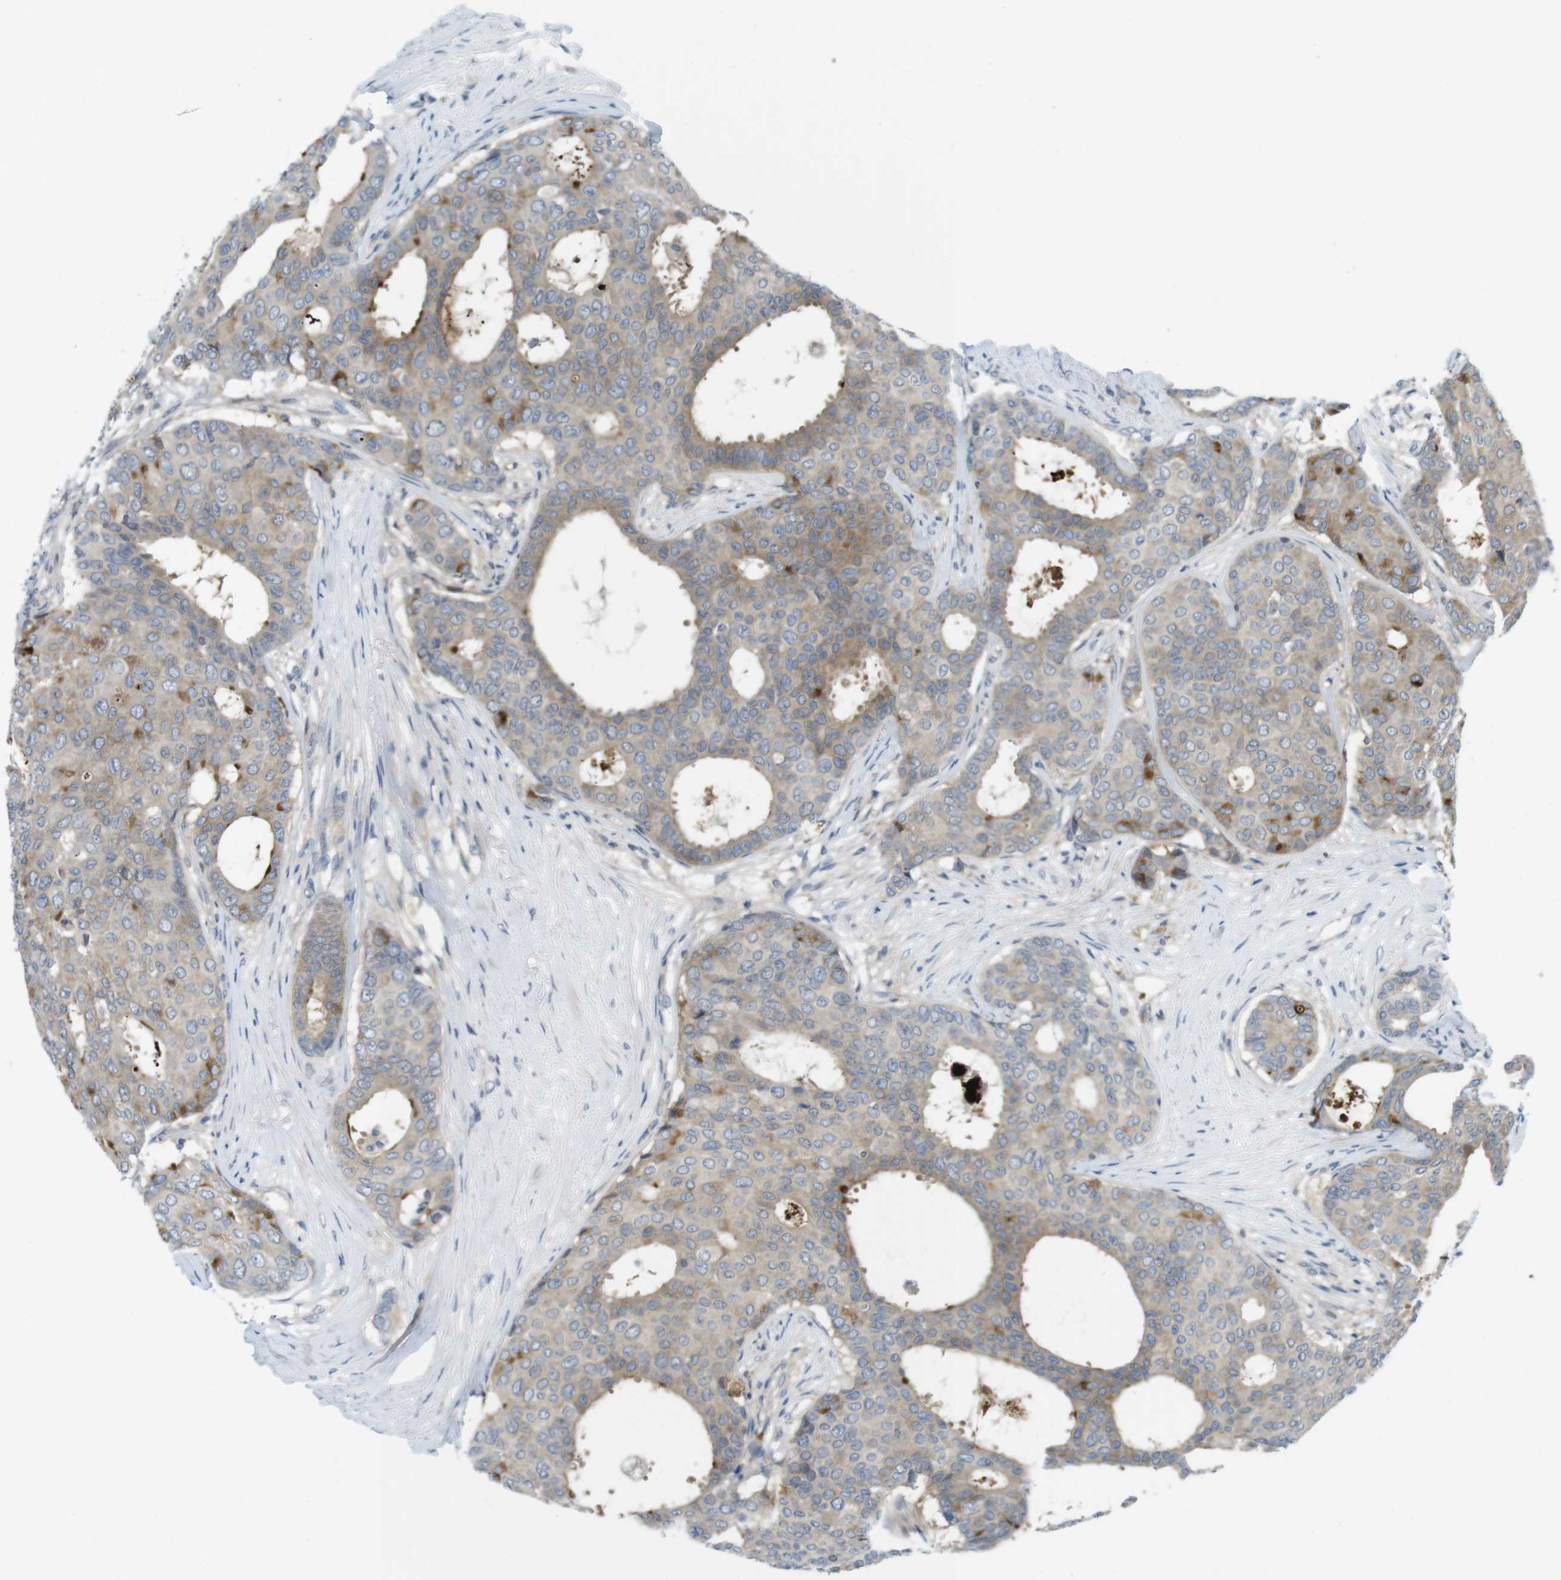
{"staining": {"intensity": "strong", "quantity": "<25%", "location": "cytoplasmic/membranous"}, "tissue": "breast cancer", "cell_type": "Tumor cells", "image_type": "cancer", "snomed": [{"axis": "morphology", "description": "Duct carcinoma"}, {"axis": "topography", "description": "Breast"}], "caption": "Intraductal carcinoma (breast) tissue reveals strong cytoplasmic/membranous positivity in about <25% of tumor cells", "gene": "CASP2", "patient": {"sex": "female", "age": 75}}